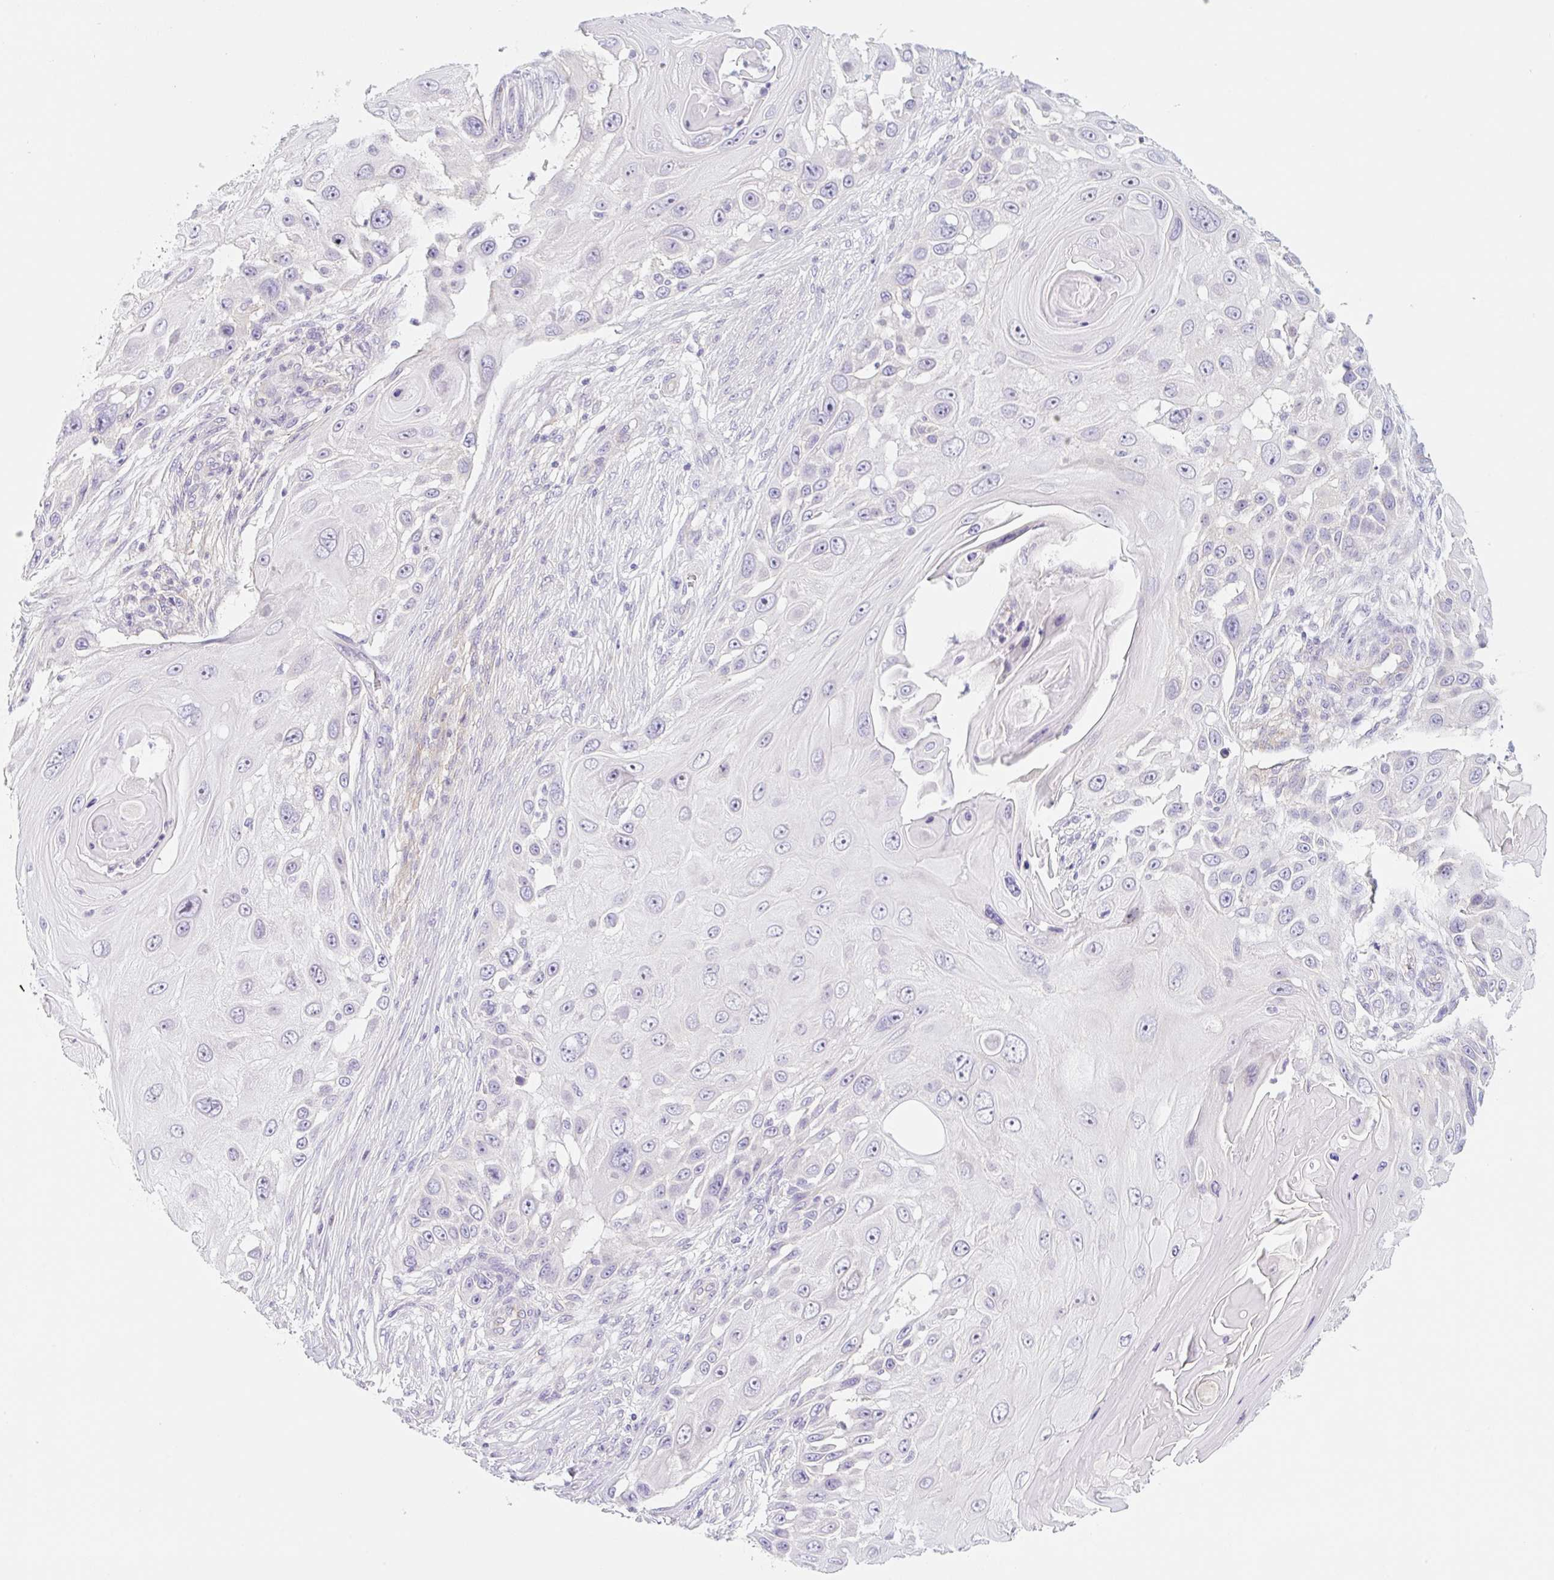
{"staining": {"intensity": "negative", "quantity": "none", "location": "none"}, "tissue": "skin cancer", "cell_type": "Tumor cells", "image_type": "cancer", "snomed": [{"axis": "morphology", "description": "Squamous cell carcinoma, NOS"}, {"axis": "topography", "description": "Skin"}], "caption": "Tumor cells show no significant protein positivity in squamous cell carcinoma (skin). The staining was performed using DAB to visualize the protein expression in brown, while the nuclei were stained in blue with hematoxylin (Magnification: 20x).", "gene": "LYVE1", "patient": {"sex": "female", "age": 44}}